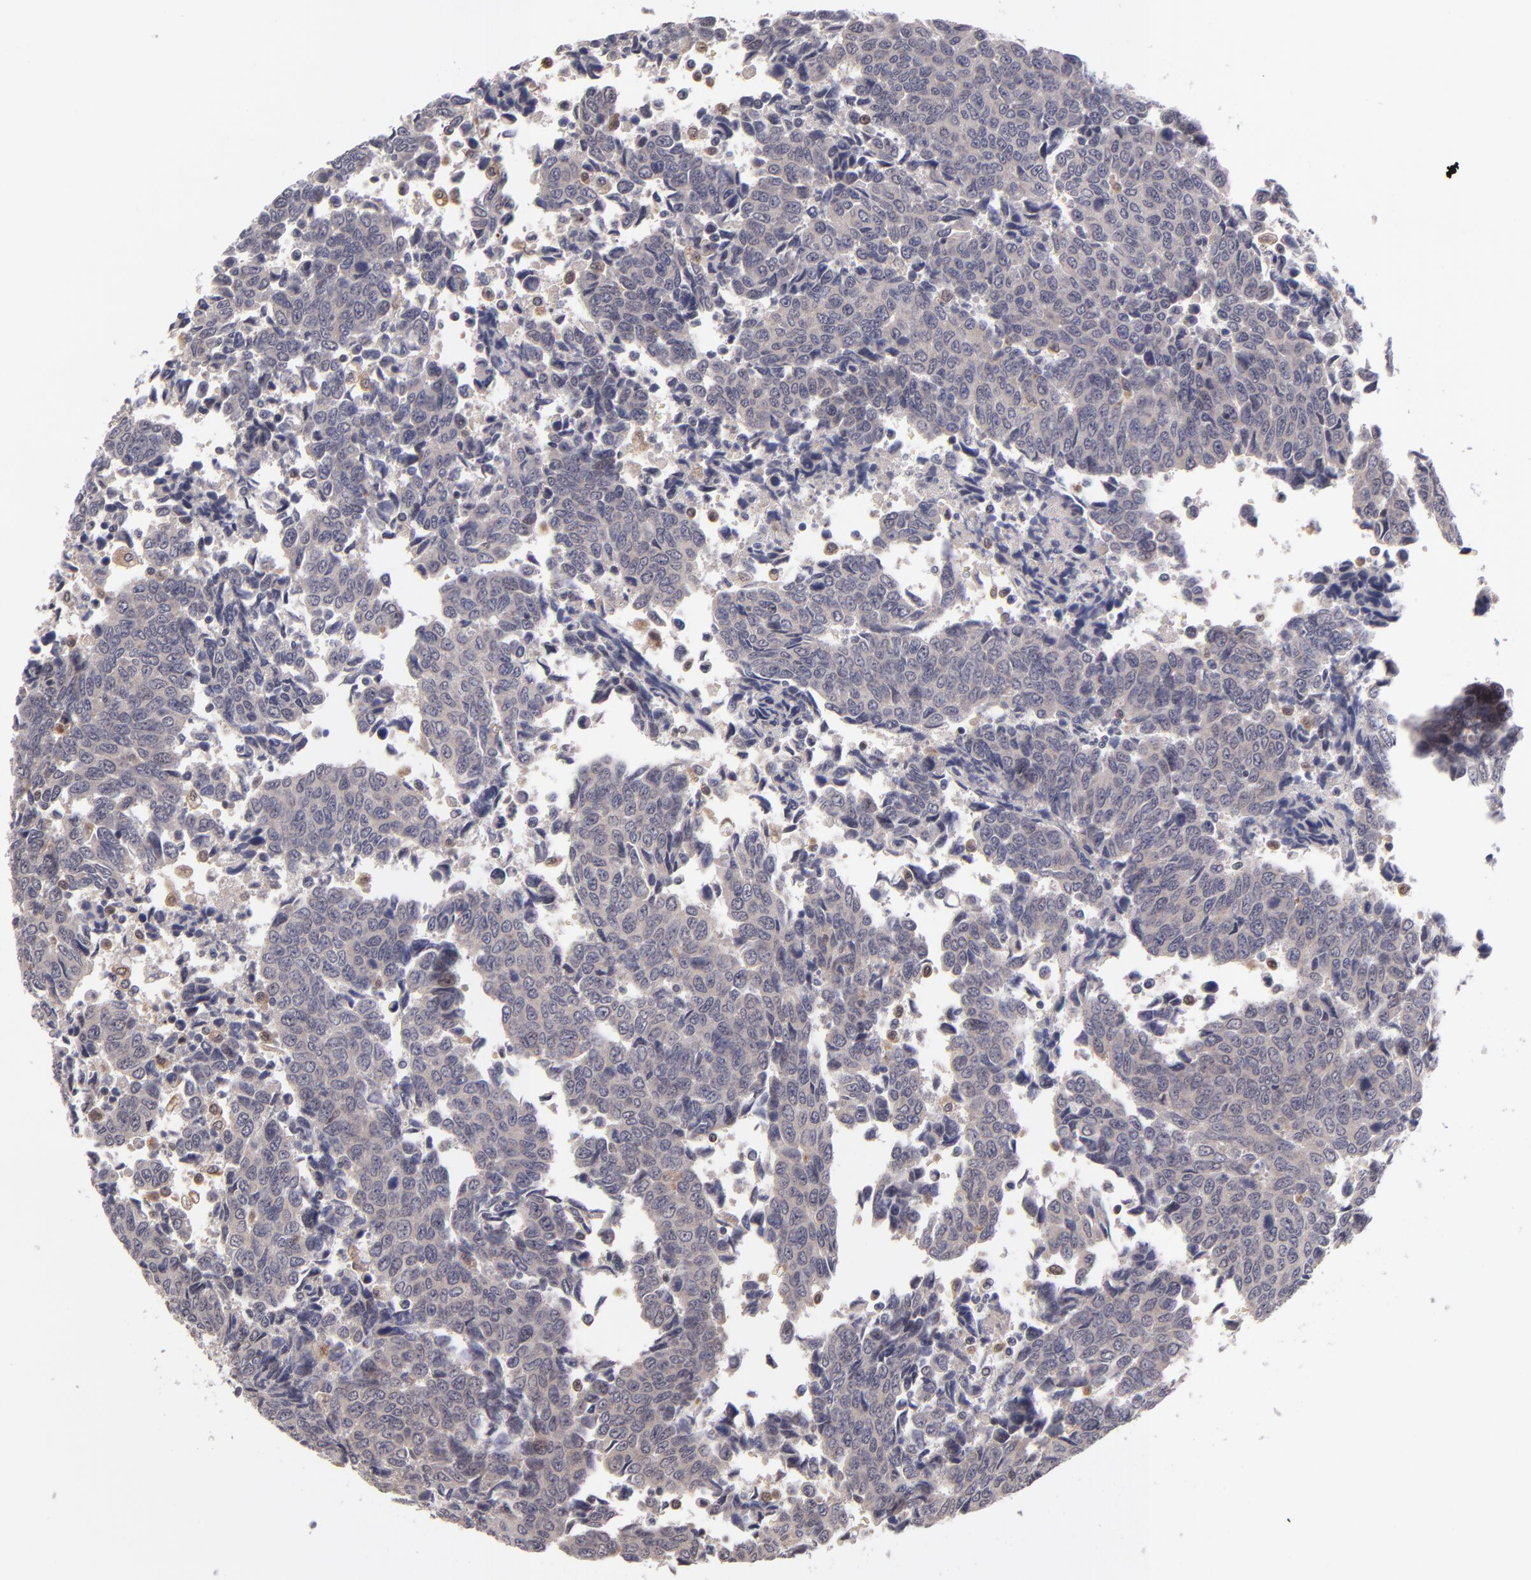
{"staining": {"intensity": "weak", "quantity": ">75%", "location": "cytoplasmic/membranous"}, "tissue": "urothelial cancer", "cell_type": "Tumor cells", "image_type": "cancer", "snomed": [{"axis": "morphology", "description": "Urothelial carcinoma, High grade"}, {"axis": "topography", "description": "Urinary bladder"}], "caption": "Human urothelial carcinoma (high-grade) stained with a brown dye displays weak cytoplasmic/membranous positive expression in approximately >75% of tumor cells.", "gene": "CASP1", "patient": {"sex": "male", "age": 86}}